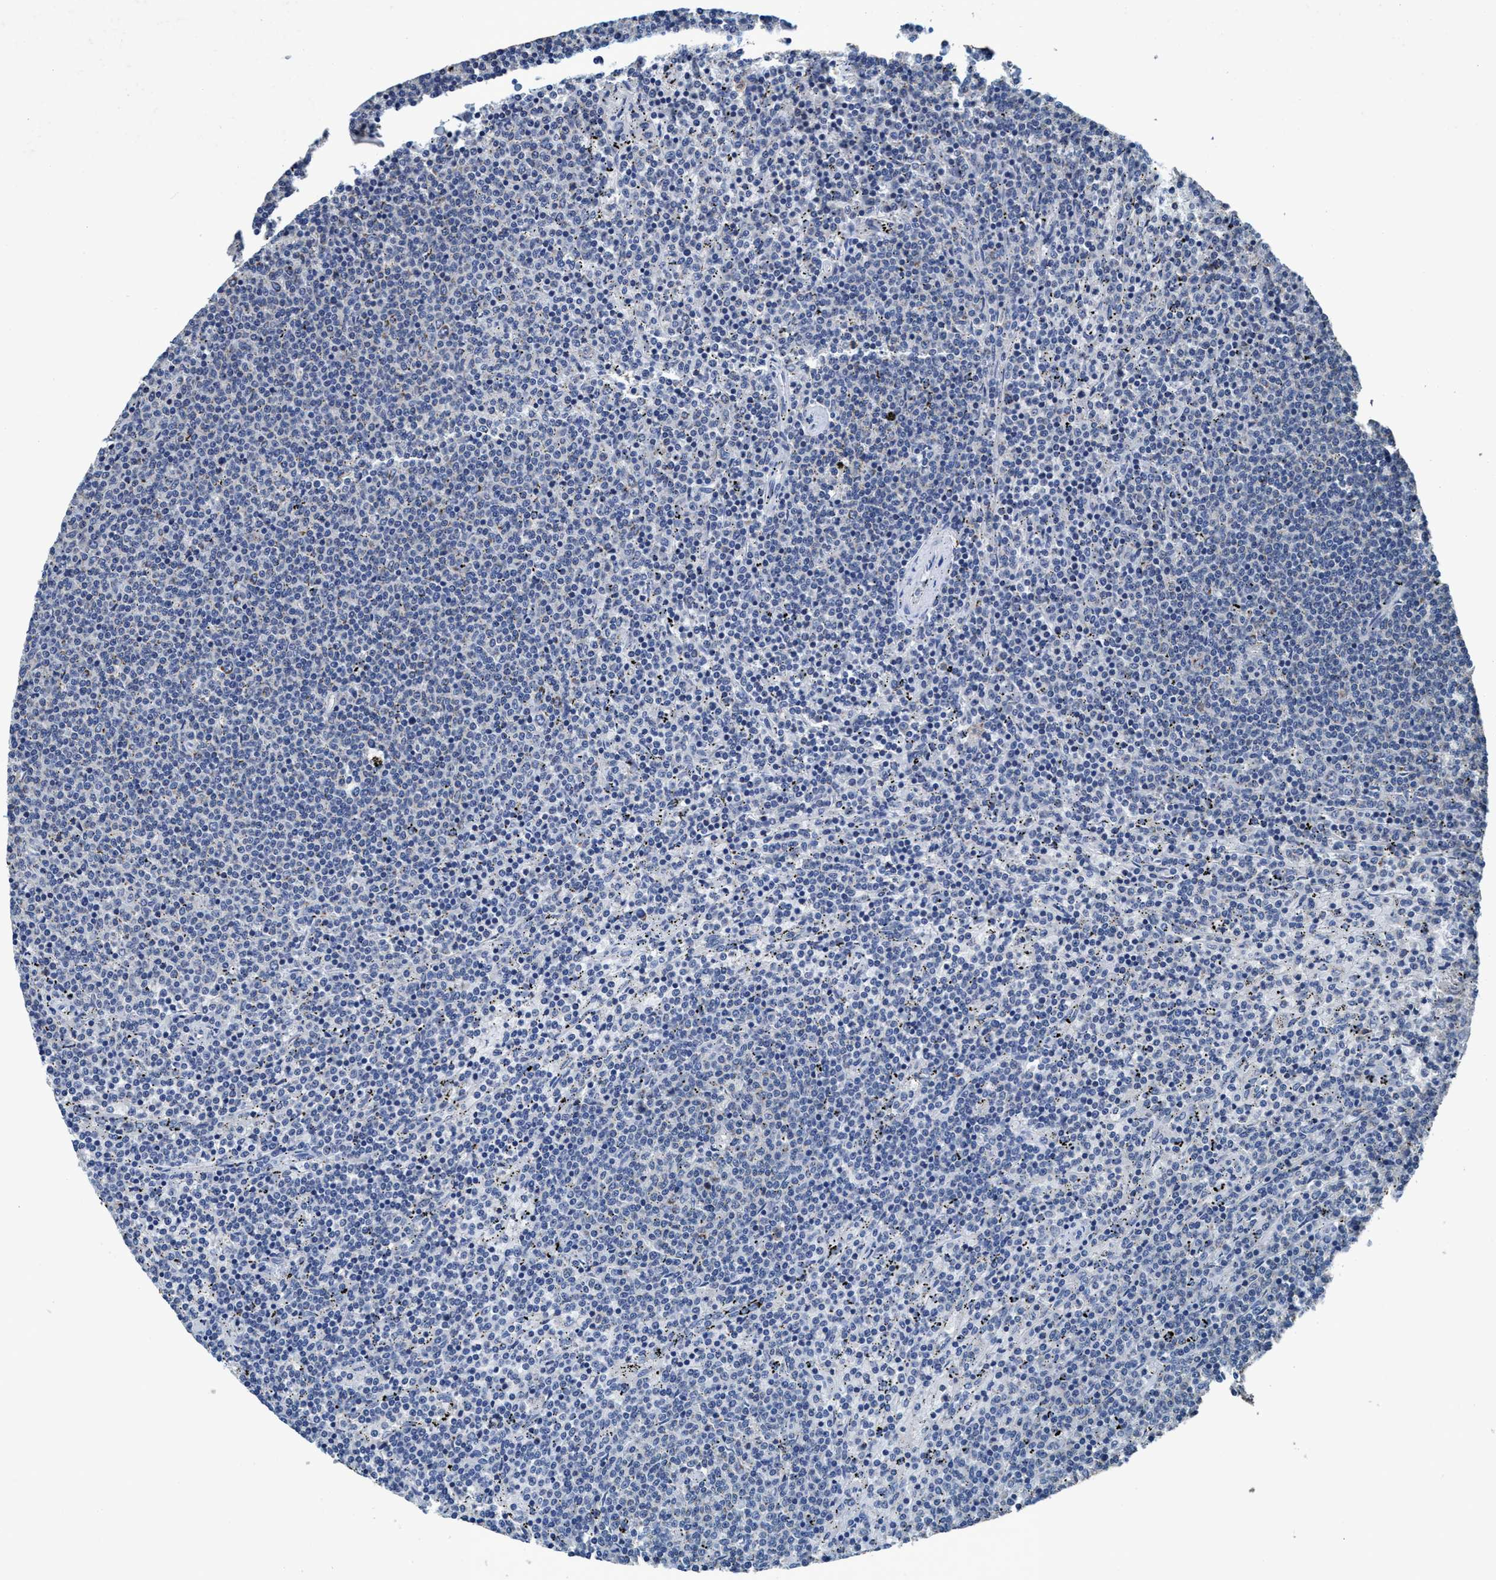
{"staining": {"intensity": "weak", "quantity": "<25%", "location": "cytoplasmic/membranous"}, "tissue": "lymphoma", "cell_type": "Tumor cells", "image_type": "cancer", "snomed": [{"axis": "morphology", "description": "Malignant lymphoma, non-Hodgkin's type, Low grade"}, {"axis": "topography", "description": "Spleen"}], "caption": "The immunohistochemistry histopathology image has no significant staining in tumor cells of lymphoma tissue. The staining is performed using DAB brown chromogen with nuclei counter-stained in using hematoxylin.", "gene": "ANKFN1", "patient": {"sex": "female", "age": 50}}